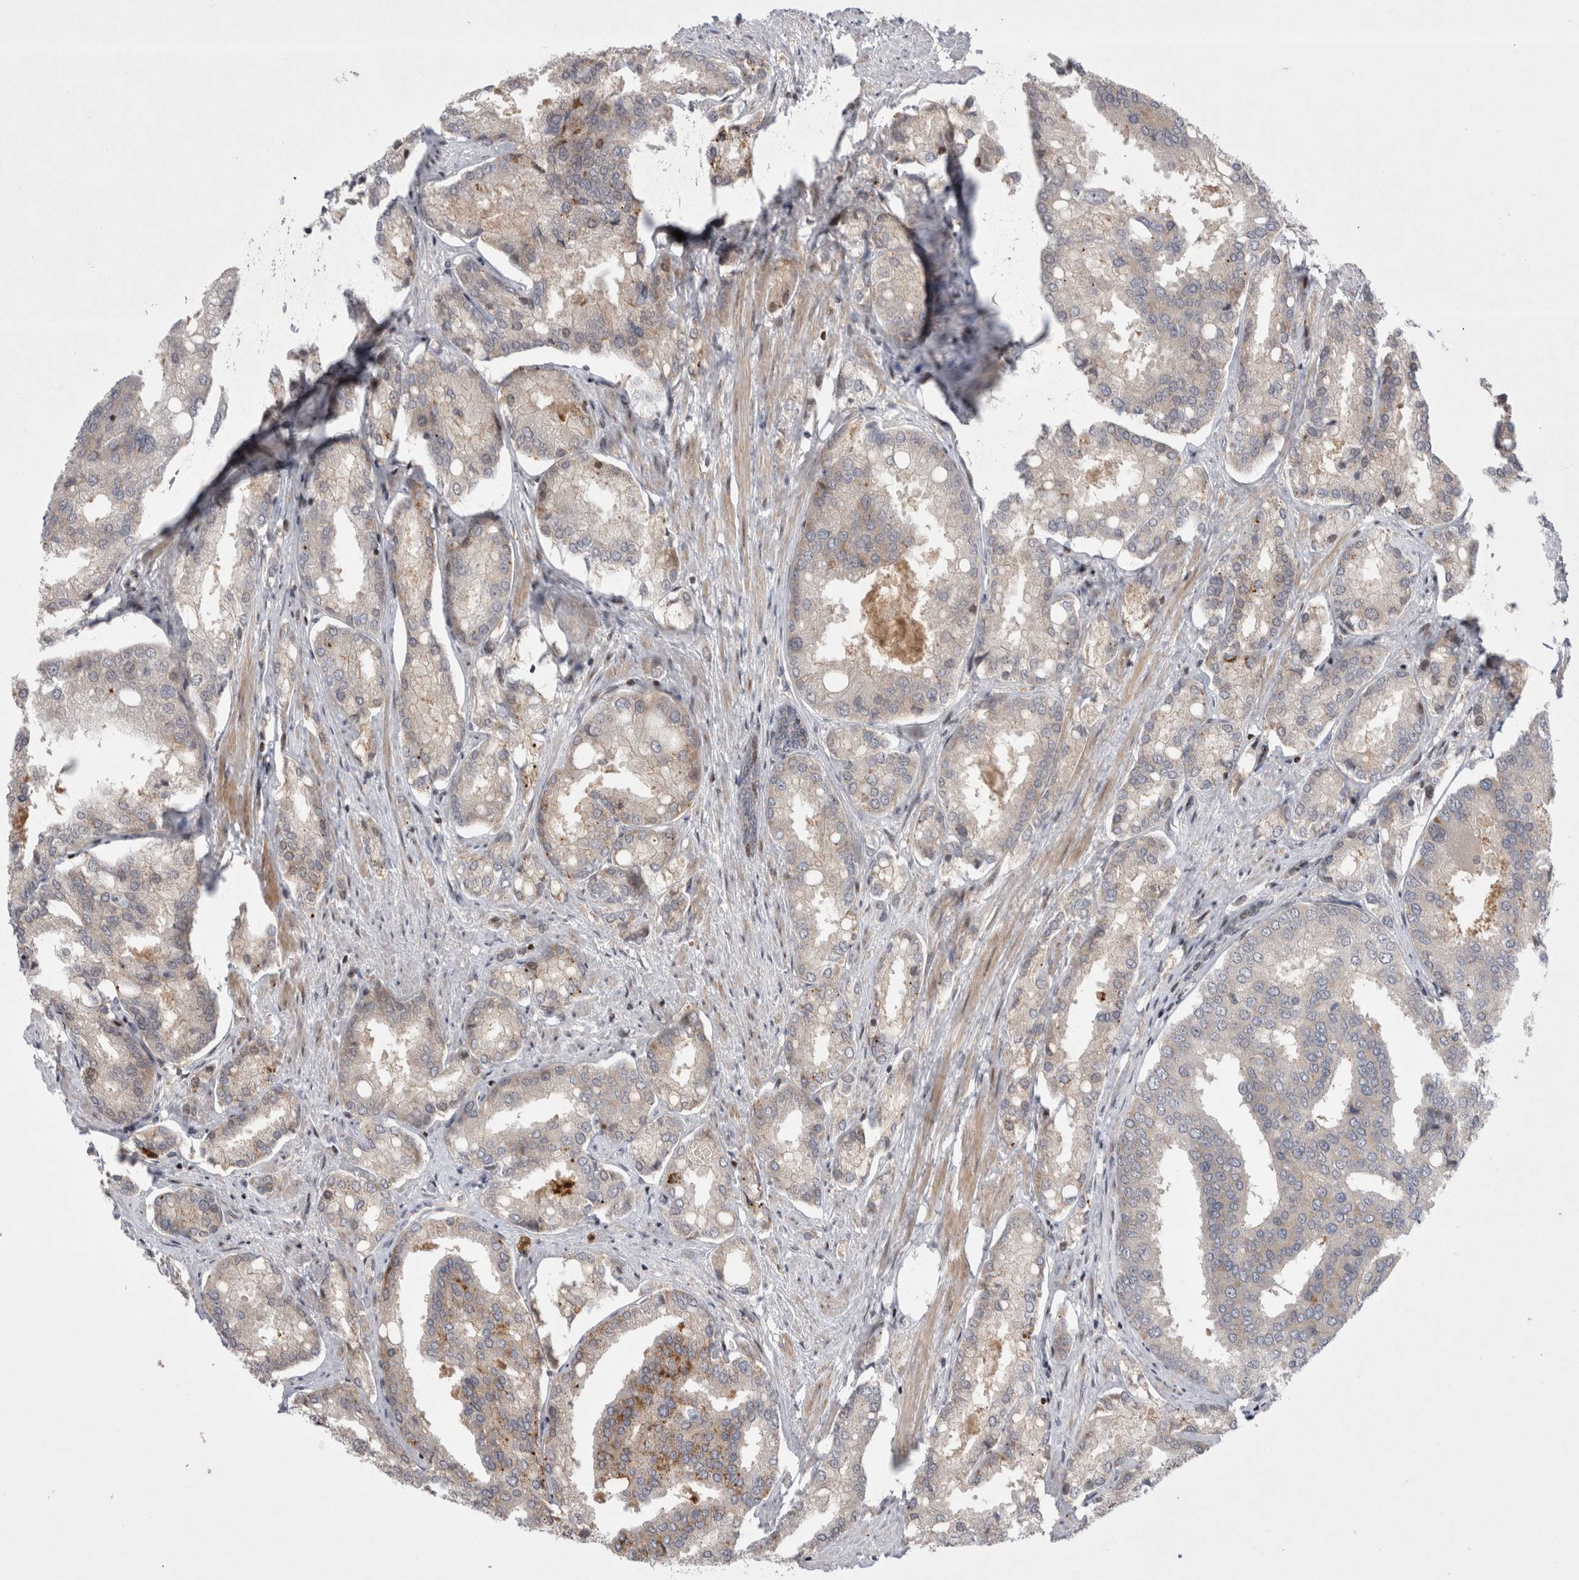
{"staining": {"intensity": "moderate", "quantity": "<25%", "location": "cytoplasmic/membranous"}, "tissue": "prostate cancer", "cell_type": "Tumor cells", "image_type": "cancer", "snomed": [{"axis": "morphology", "description": "Adenocarcinoma, High grade"}, {"axis": "topography", "description": "Prostate"}], "caption": "This is a photomicrograph of IHC staining of prostate cancer (adenocarcinoma (high-grade)), which shows moderate expression in the cytoplasmic/membranous of tumor cells.", "gene": "PLEKHM1", "patient": {"sex": "male", "age": 50}}